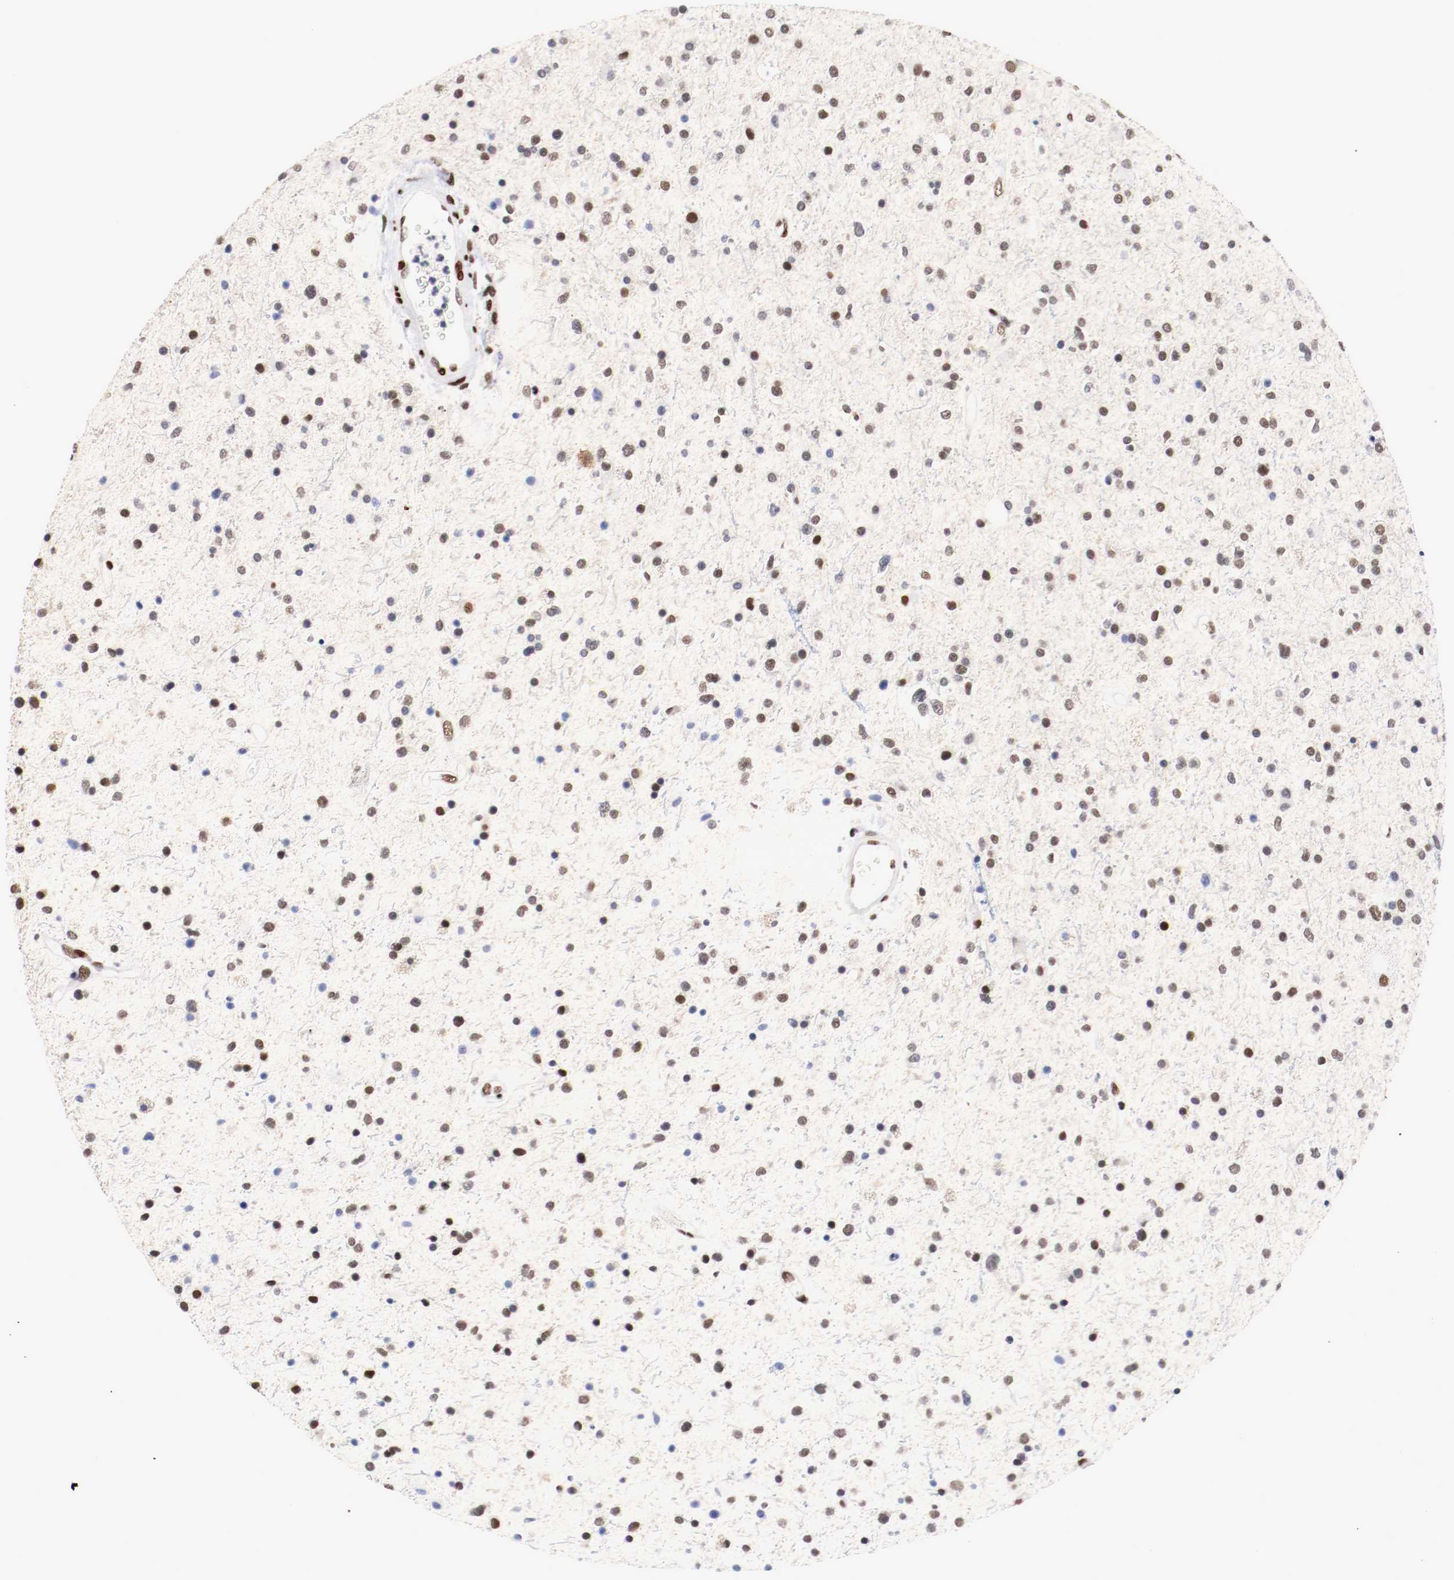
{"staining": {"intensity": "weak", "quantity": "25%-75%", "location": "nuclear"}, "tissue": "glioma", "cell_type": "Tumor cells", "image_type": "cancer", "snomed": [{"axis": "morphology", "description": "Glioma, malignant, High grade"}, {"axis": "topography", "description": "Brain"}], "caption": "This photomicrograph reveals immunohistochemistry staining of glioma, with low weak nuclear positivity in about 25%-75% of tumor cells.", "gene": "MEF2D", "patient": {"sex": "male", "age": 33}}